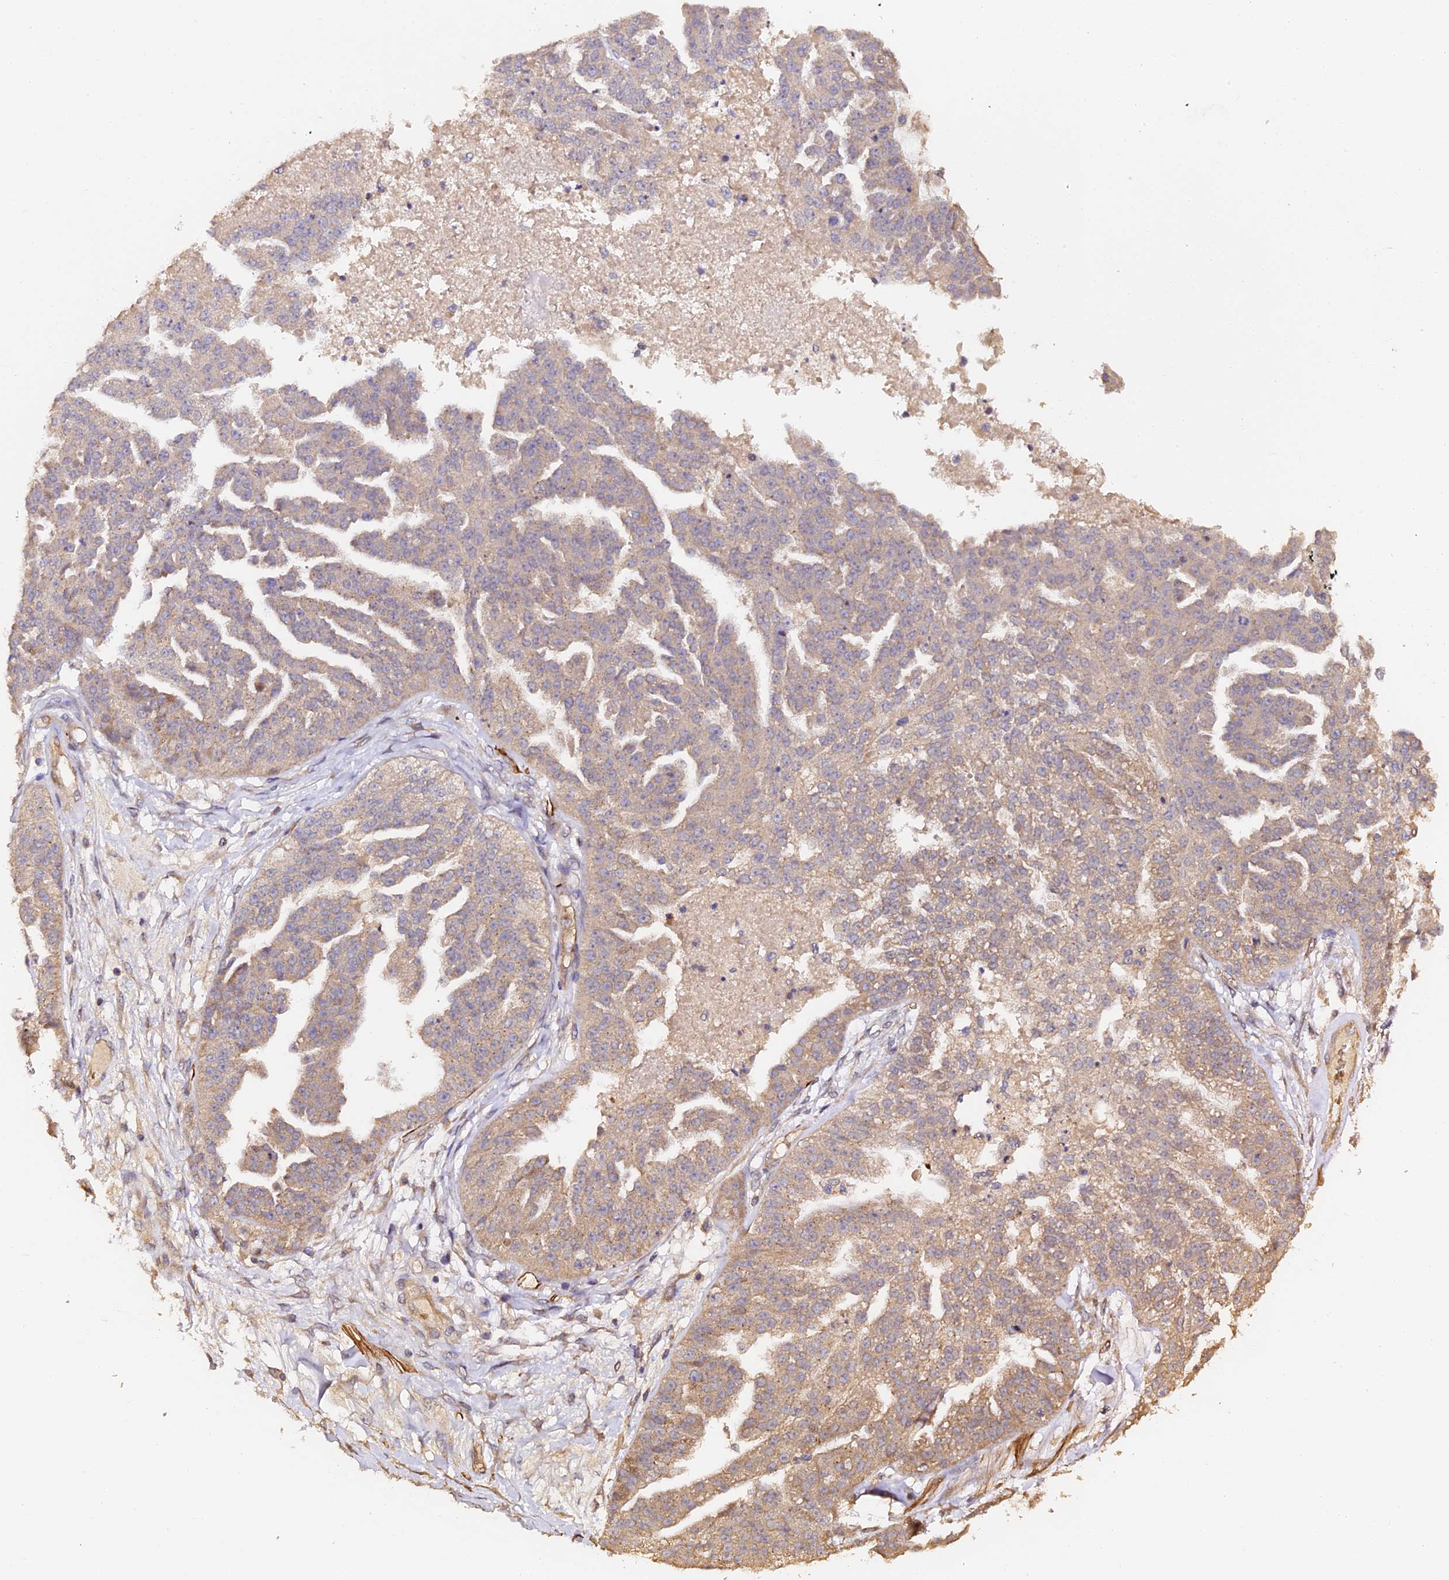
{"staining": {"intensity": "moderate", "quantity": "25%-75%", "location": "cytoplasmic/membranous"}, "tissue": "ovarian cancer", "cell_type": "Tumor cells", "image_type": "cancer", "snomed": [{"axis": "morphology", "description": "Cystadenocarcinoma, serous, NOS"}, {"axis": "topography", "description": "Ovary"}], "caption": "Immunohistochemical staining of ovarian cancer displays moderate cytoplasmic/membranous protein positivity in about 25%-75% of tumor cells.", "gene": "TDO2", "patient": {"sex": "female", "age": 58}}